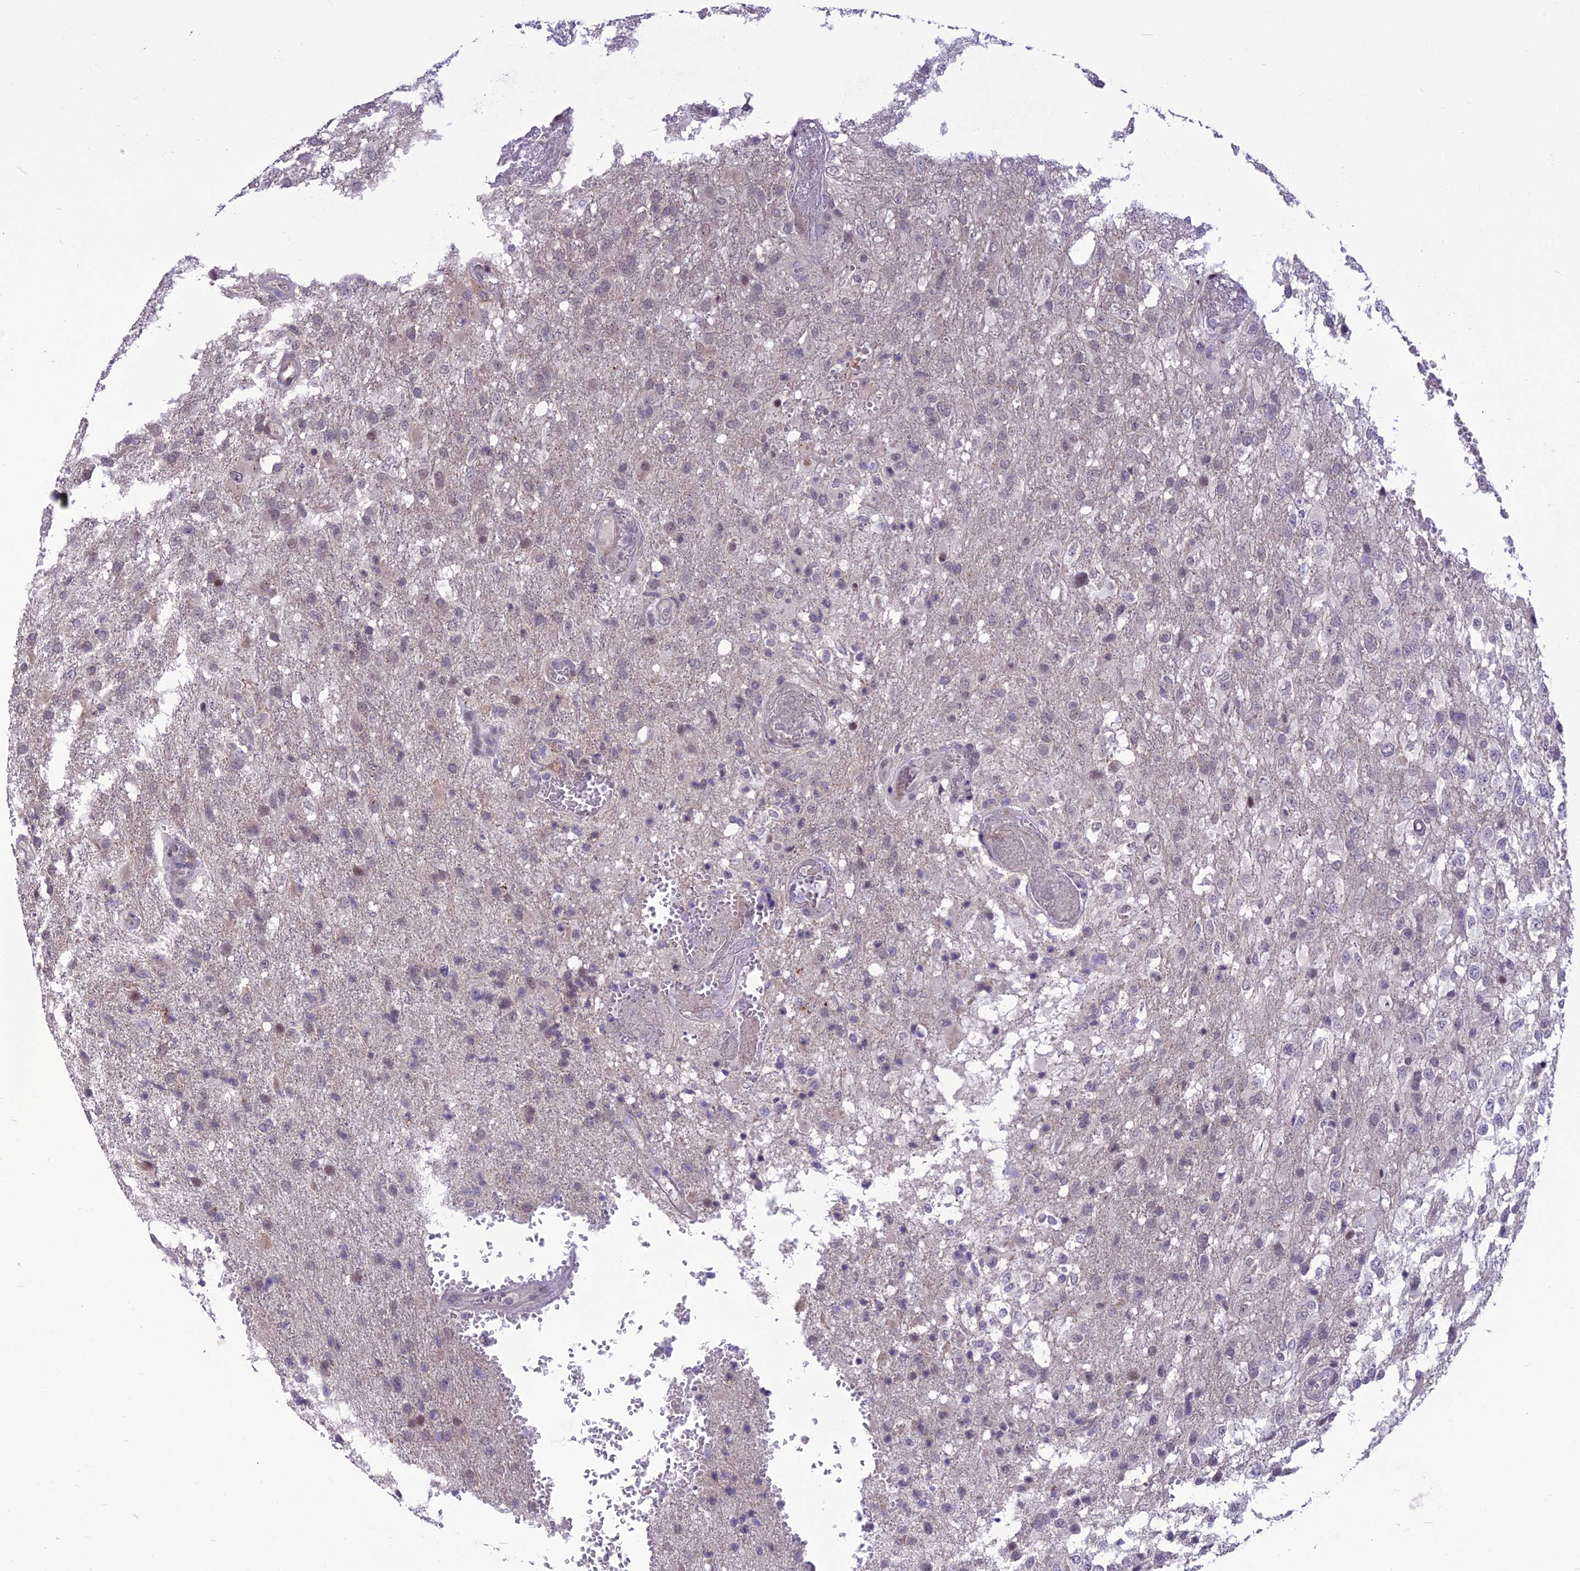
{"staining": {"intensity": "negative", "quantity": "none", "location": "none"}, "tissue": "glioma", "cell_type": "Tumor cells", "image_type": "cancer", "snomed": [{"axis": "morphology", "description": "Glioma, malignant, High grade"}, {"axis": "topography", "description": "Brain"}], "caption": "Tumor cells are negative for brown protein staining in malignant glioma (high-grade).", "gene": "FBRS", "patient": {"sex": "female", "age": 74}}